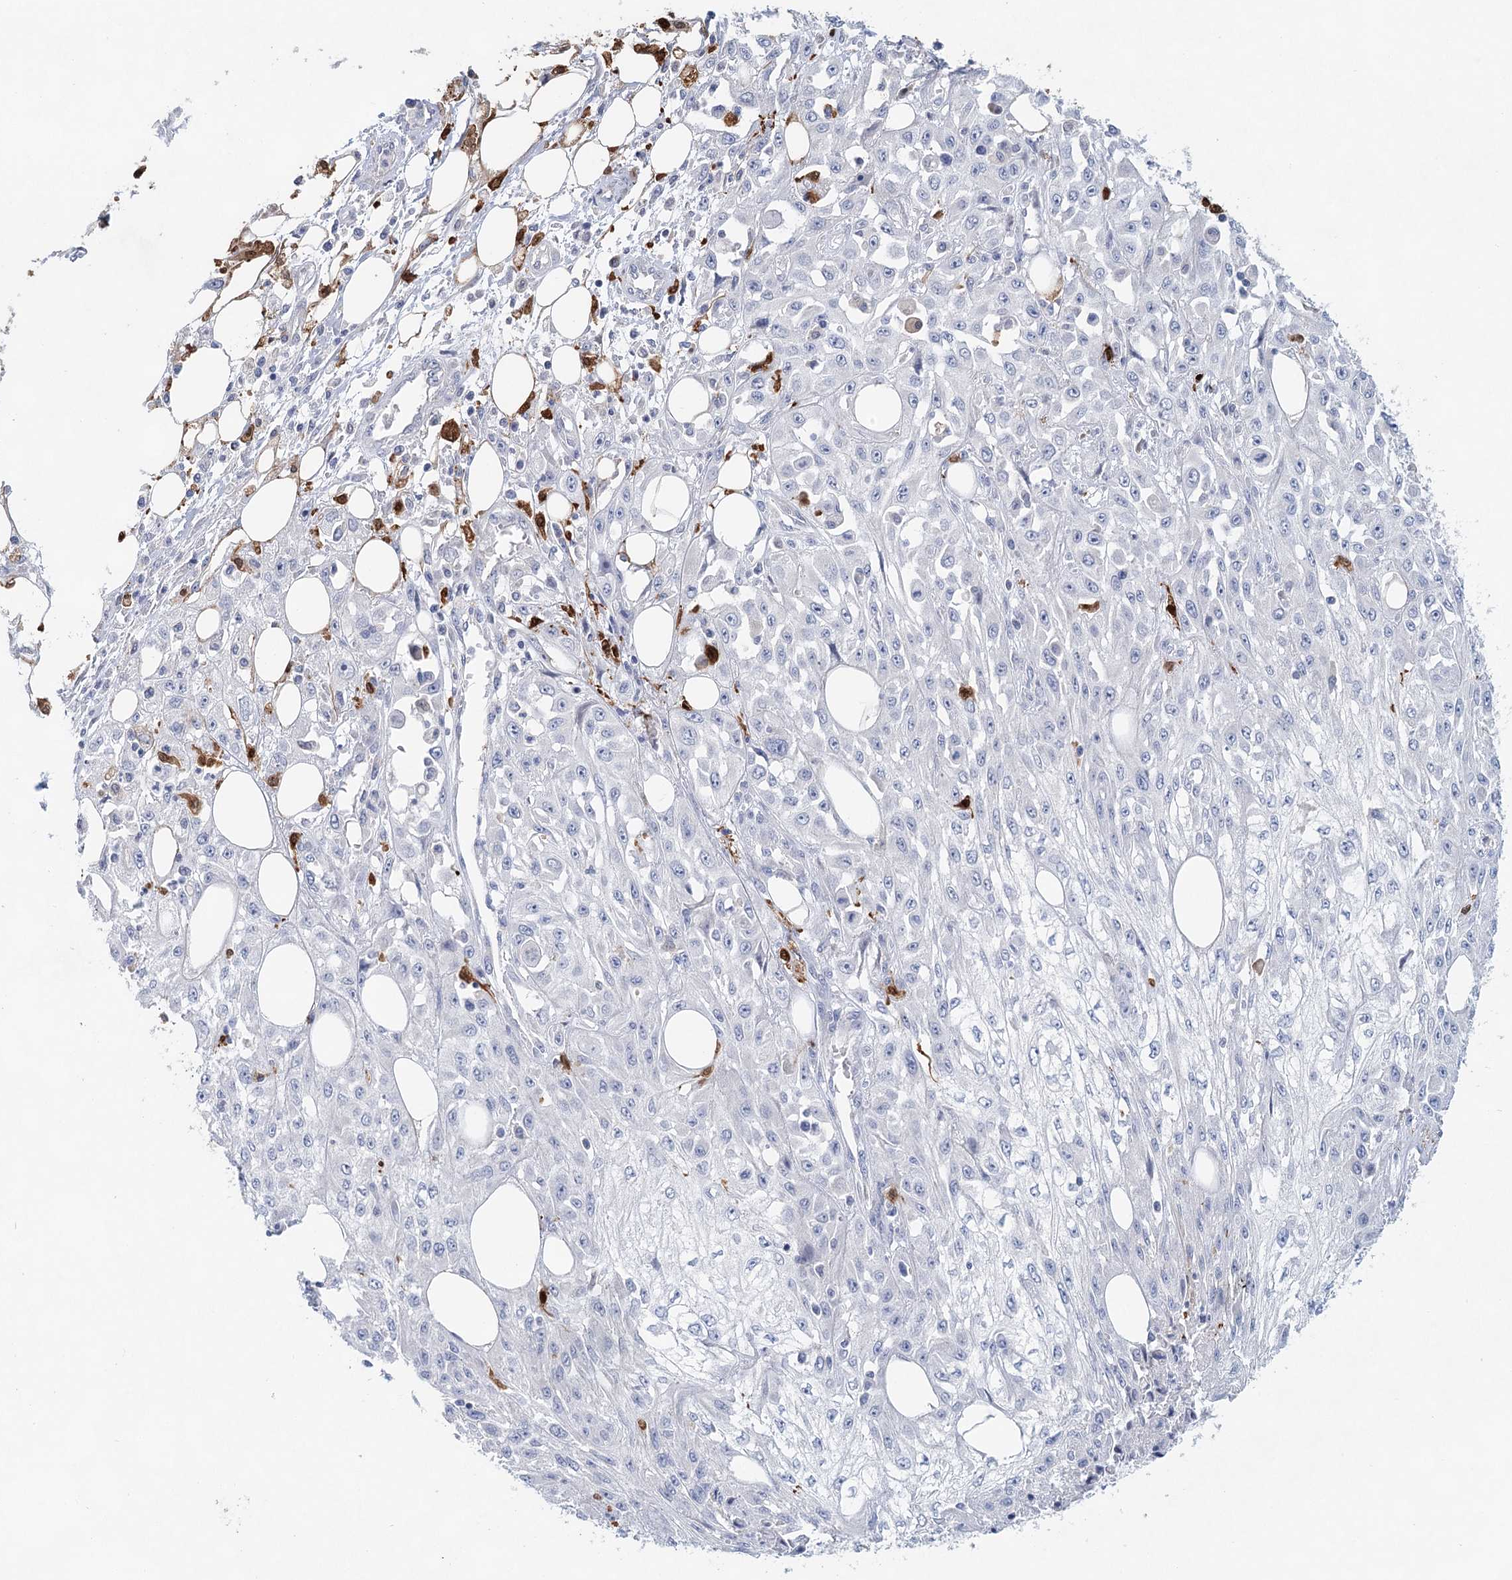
{"staining": {"intensity": "negative", "quantity": "none", "location": "none"}, "tissue": "skin cancer", "cell_type": "Tumor cells", "image_type": "cancer", "snomed": [{"axis": "morphology", "description": "Squamous cell carcinoma, NOS"}, {"axis": "morphology", "description": "Squamous cell carcinoma, metastatic, NOS"}, {"axis": "topography", "description": "Skin"}, {"axis": "topography", "description": "Lymph node"}], "caption": "Tumor cells are negative for protein expression in human skin cancer.", "gene": "SLC19A3", "patient": {"sex": "male", "age": 75}}